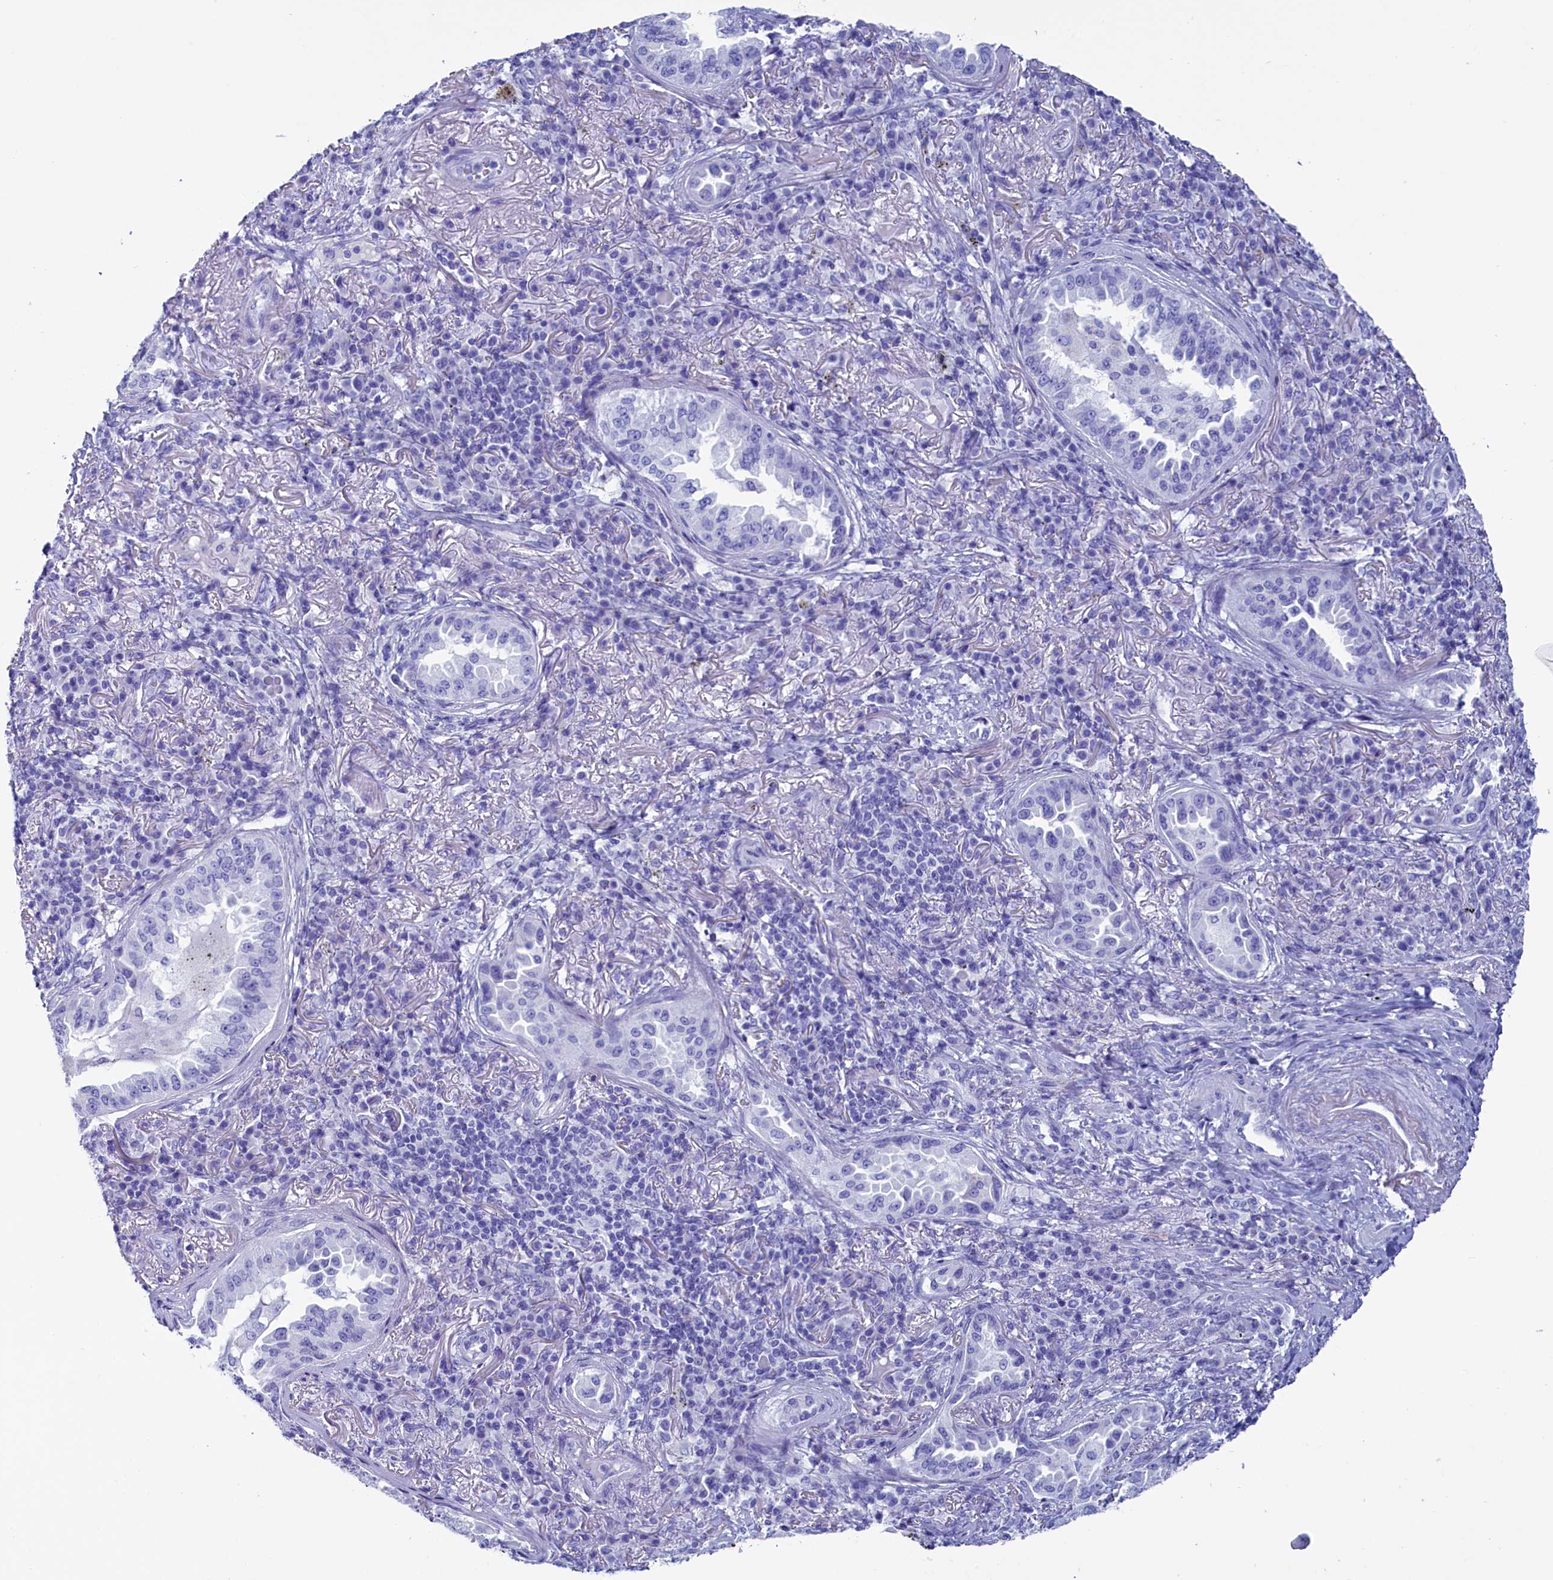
{"staining": {"intensity": "negative", "quantity": "none", "location": "none"}, "tissue": "lung cancer", "cell_type": "Tumor cells", "image_type": "cancer", "snomed": [{"axis": "morphology", "description": "Adenocarcinoma, NOS"}, {"axis": "topography", "description": "Lung"}], "caption": "This is a photomicrograph of IHC staining of adenocarcinoma (lung), which shows no positivity in tumor cells.", "gene": "ANKRD29", "patient": {"sex": "female", "age": 69}}